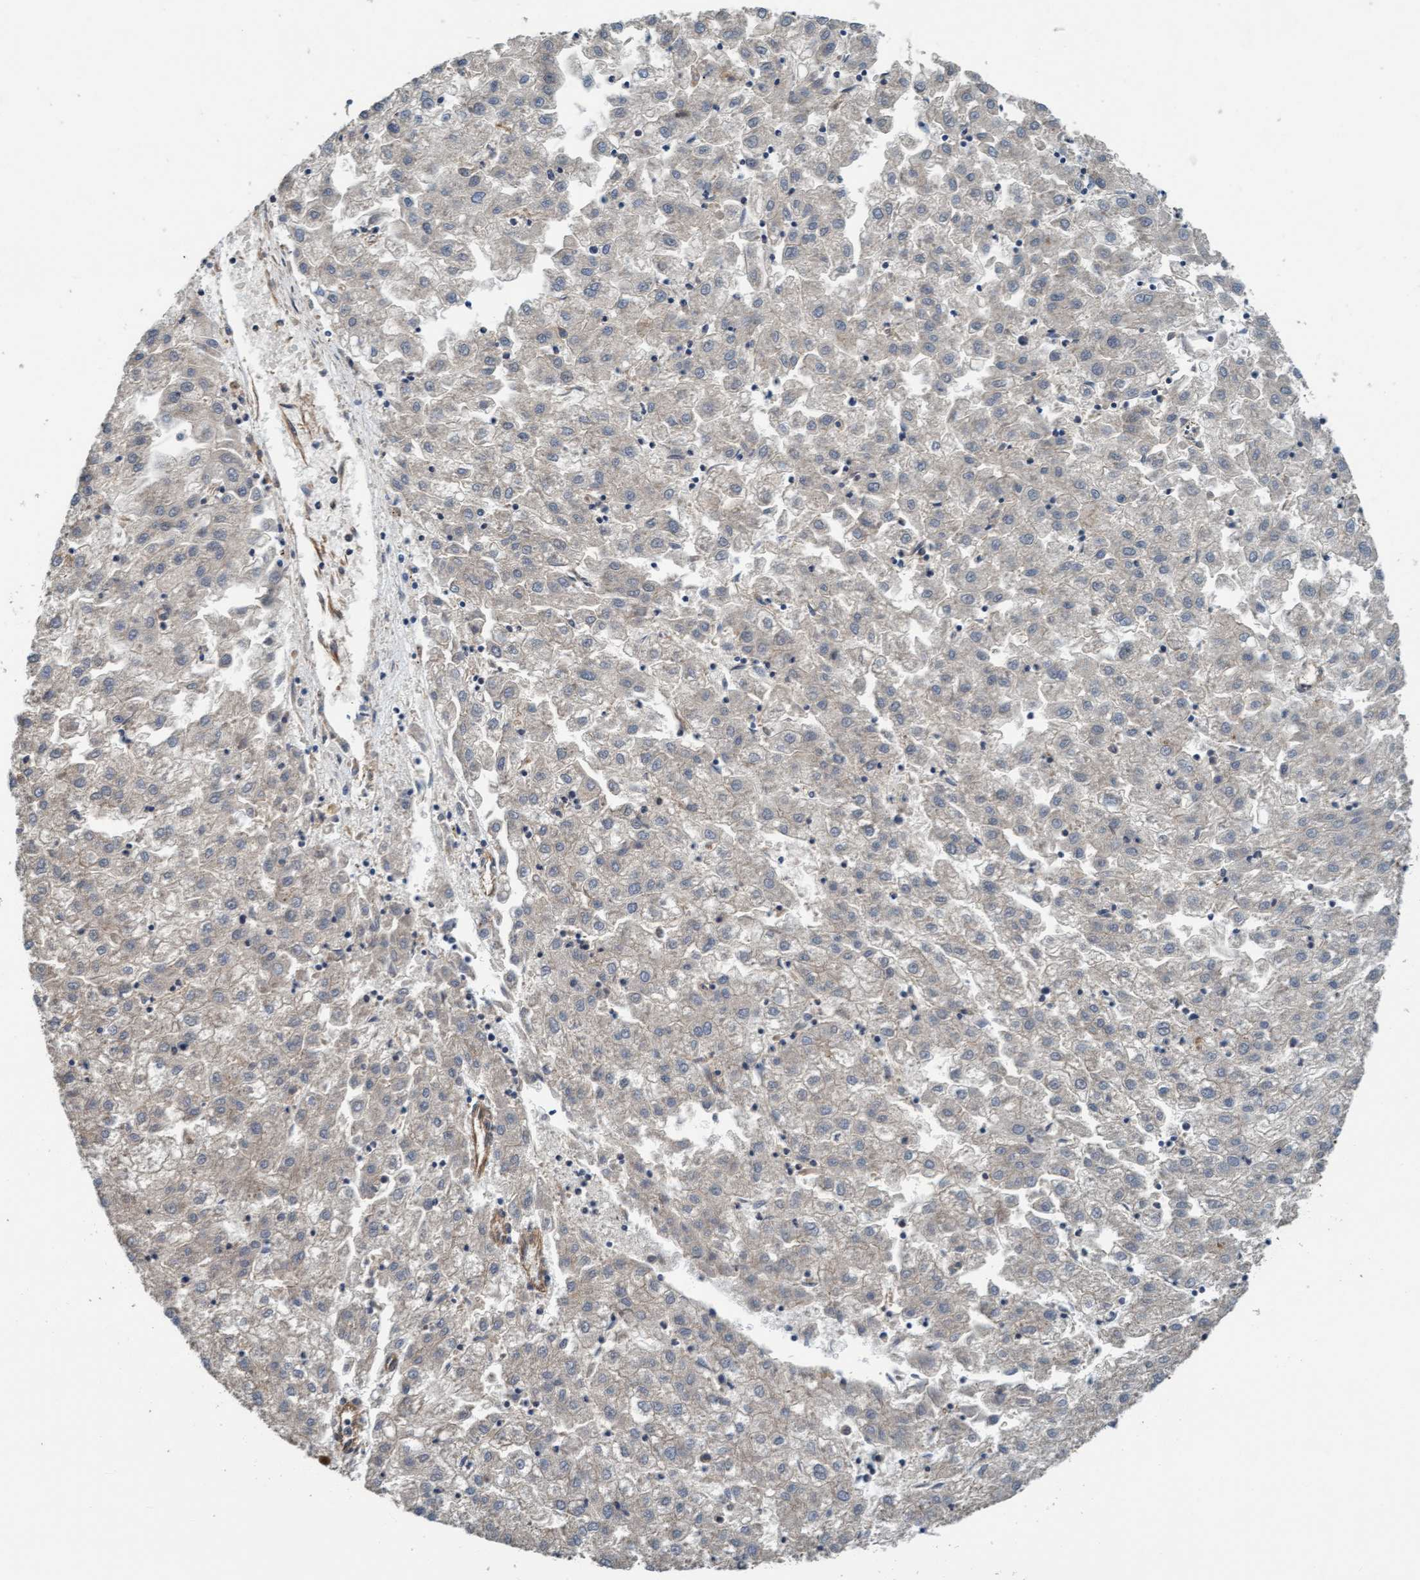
{"staining": {"intensity": "negative", "quantity": "none", "location": "none"}, "tissue": "liver cancer", "cell_type": "Tumor cells", "image_type": "cancer", "snomed": [{"axis": "morphology", "description": "Carcinoma, Hepatocellular, NOS"}, {"axis": "topography", "description": "Liver"}], "caption": "Image shows no protein positivity in tumor cells of hepatocellular carcinoma (liver) tissue.", "gene": "STXBP4", "patient": {"sex": "male", "age": 72}}